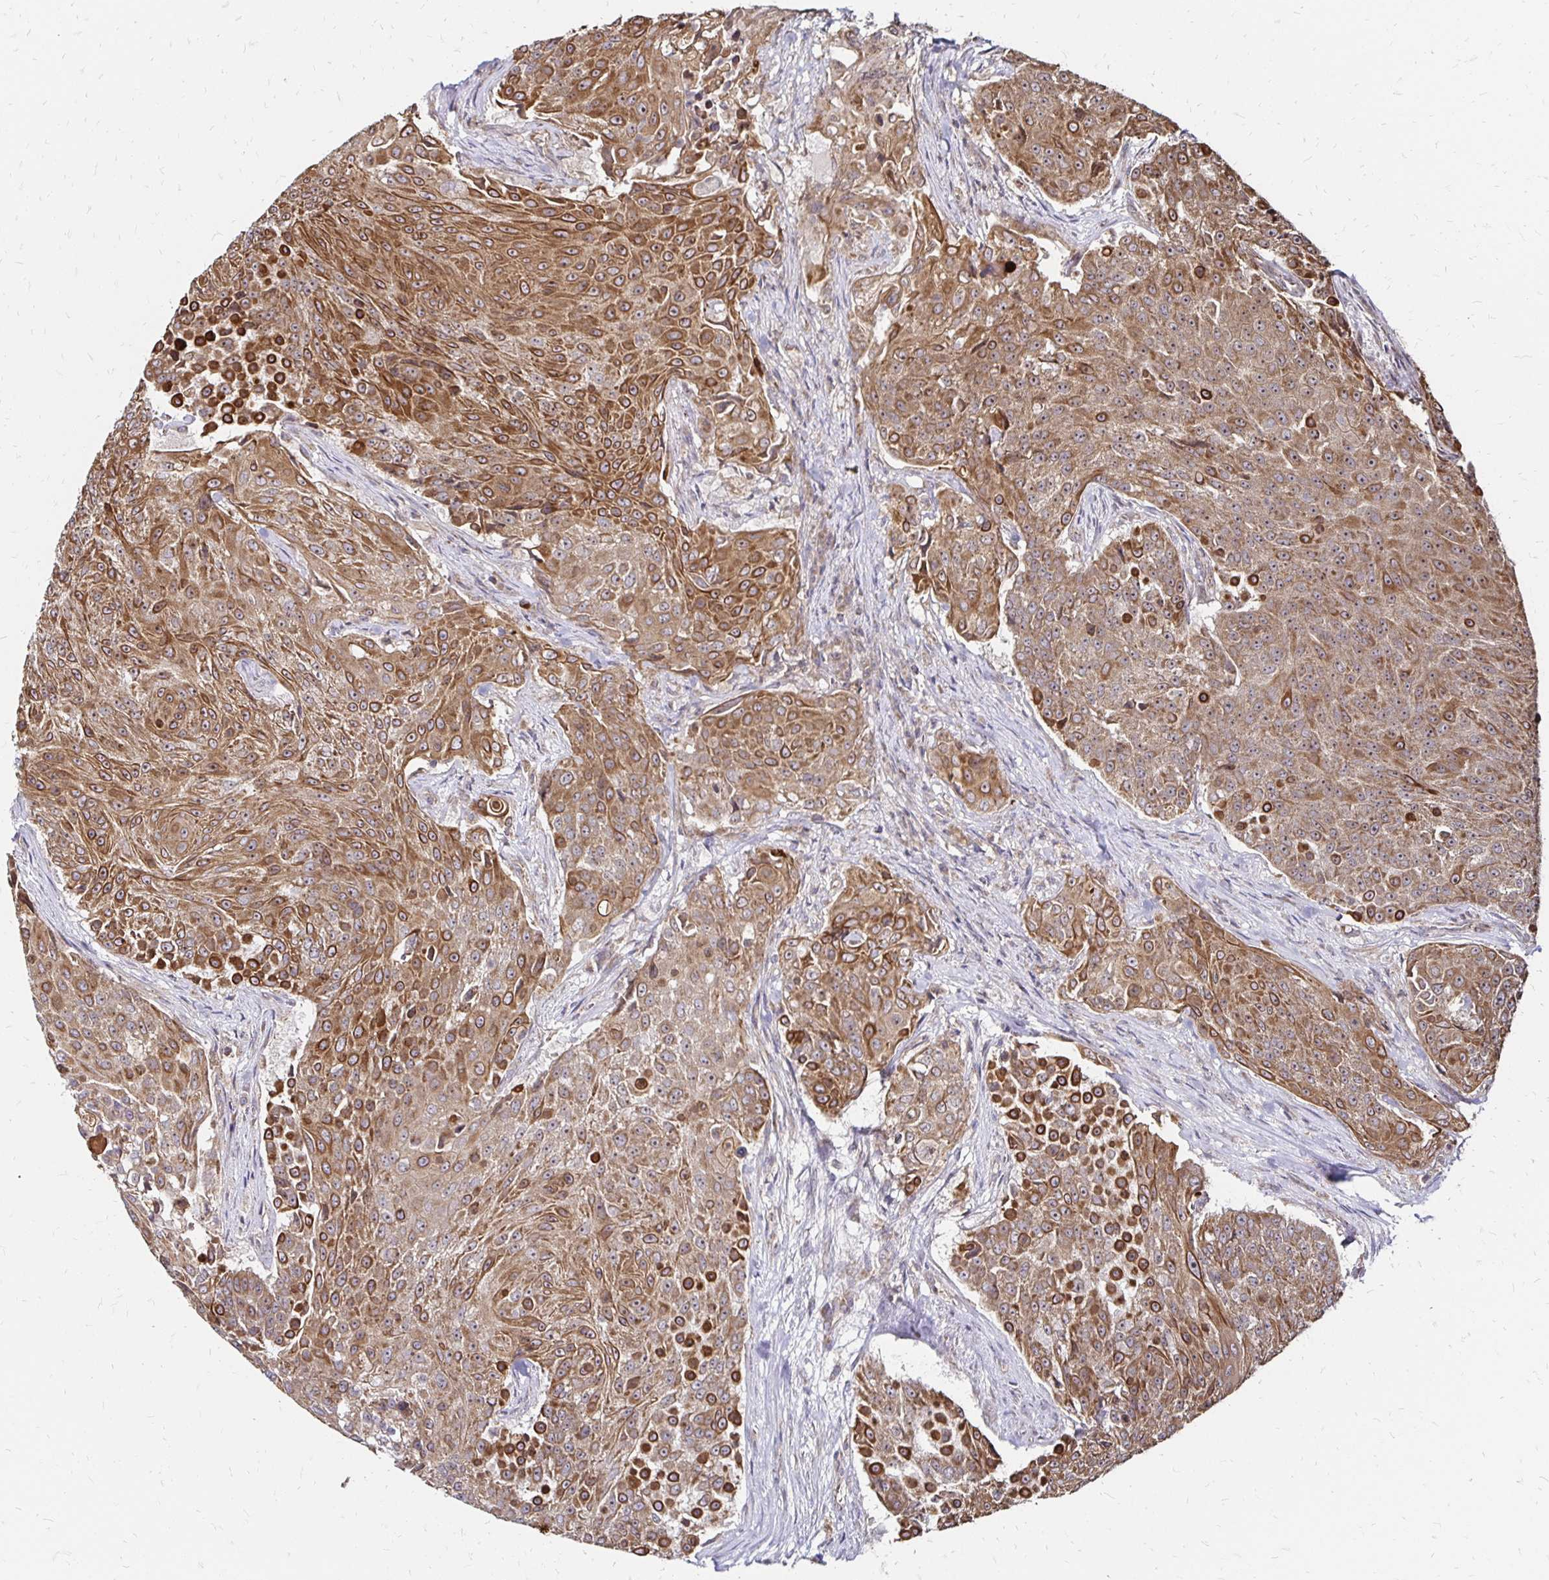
{"staining": {"intensity": "moderate", "quantity": ">75%", "location": "cytoplasmic/membranous"}, "tissue": "urothelial cancer", "cell_type": "Tumor cells", "image_type": "cancer", "snomed": [{"axis": "morphology", "description": "Urothelial carcinoma, High grade"}, {"axis": "topography", "description": "Urinary bladder"}], "caption": "High-power microscopy captured an immunohistochemistry photomicrograph of urothelial cancer, revealing moderate cytoplasmic/membranous expression in about >75% of tumor cells. The staining is performed using DAB brown chromogen to label protein expression. The nuclei are counter-stained blue using hematoxylin.", "gene": "ZW10", "patient": {"sex": "female", "age": 63}}